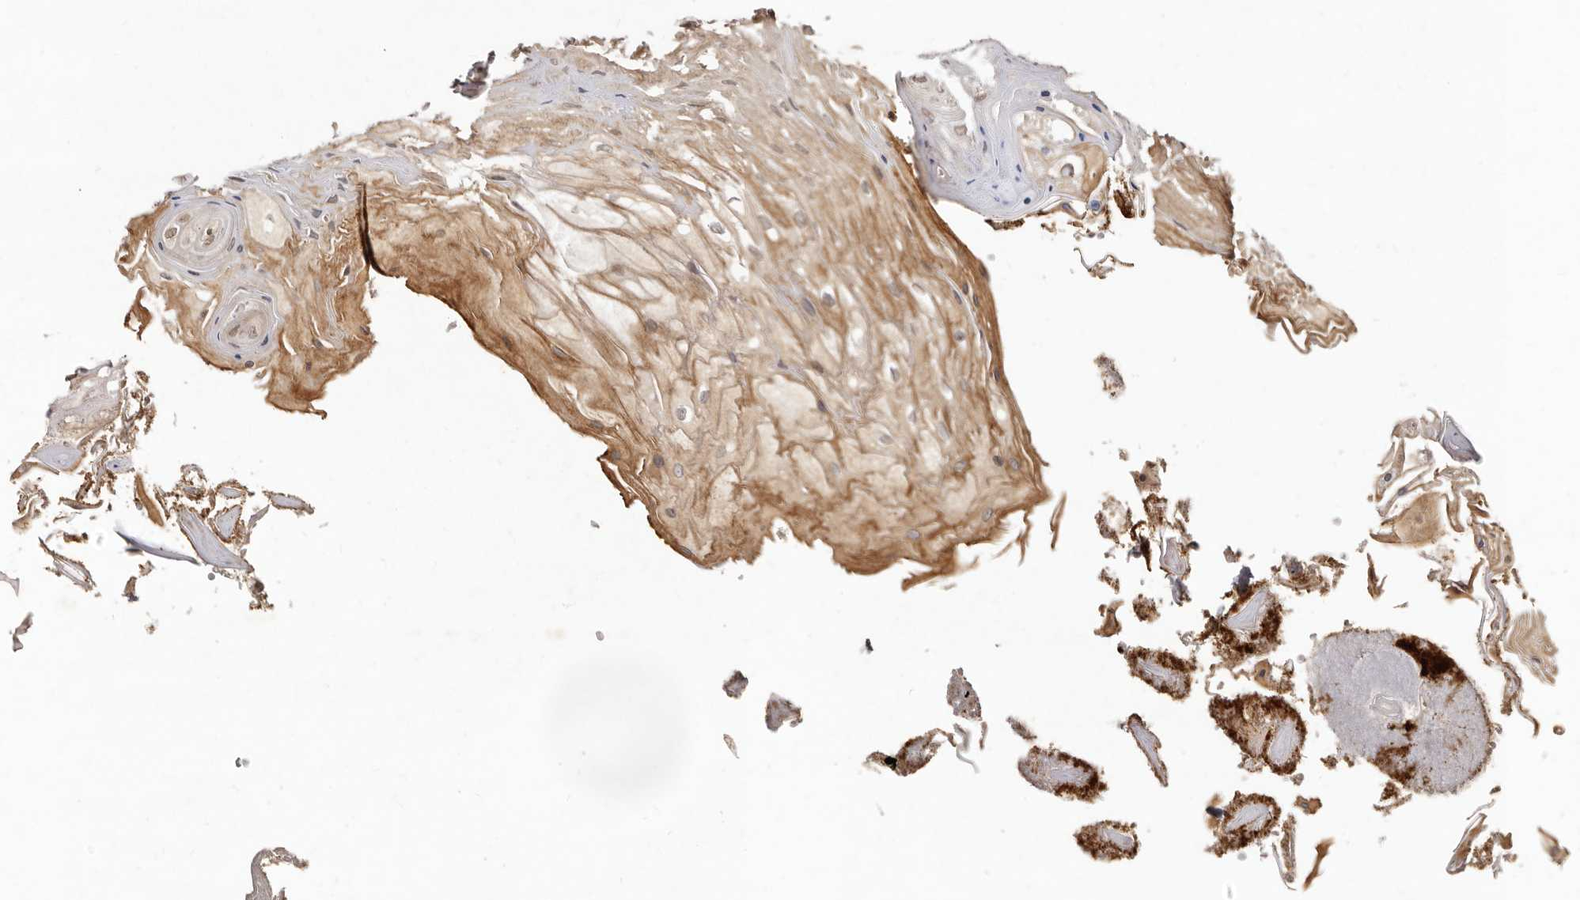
{"staining": {"intensity": "weak", "quantity": "25%-75%", "location": "cytoplasmic/membranous,nuclear"}, "tissue": "oral mucosa", "cell_type": "Squamous epithelial cells", "image_type": "normal", "snomed": [{"axis": "morphology", "description": "Normal tissue, NOS"}, {"axis": "morphology", "description": "Squamous cell carcinoma, NOS"}, {"axis": "topography", "description": "Skeletal muscle"}, {"axis": "topography", "description": "Oral tissue"}, {"axis": "topography", "description": "Salivary gland"}, {"axis": "topography", "description": "Head-Neck"}], "caption": "Squamous epithelial cells demonstrate weak cytoplasmic/membranous,nuclear staining in about 25%-75% of cells in benign oral mucosa. The staining was performed using DAB, with brown indicating positive protein expression. Nuclei are stained blue with hematoxylin.", "gene": "LCORL", "patient": {"sex": "male", "age": 54}}